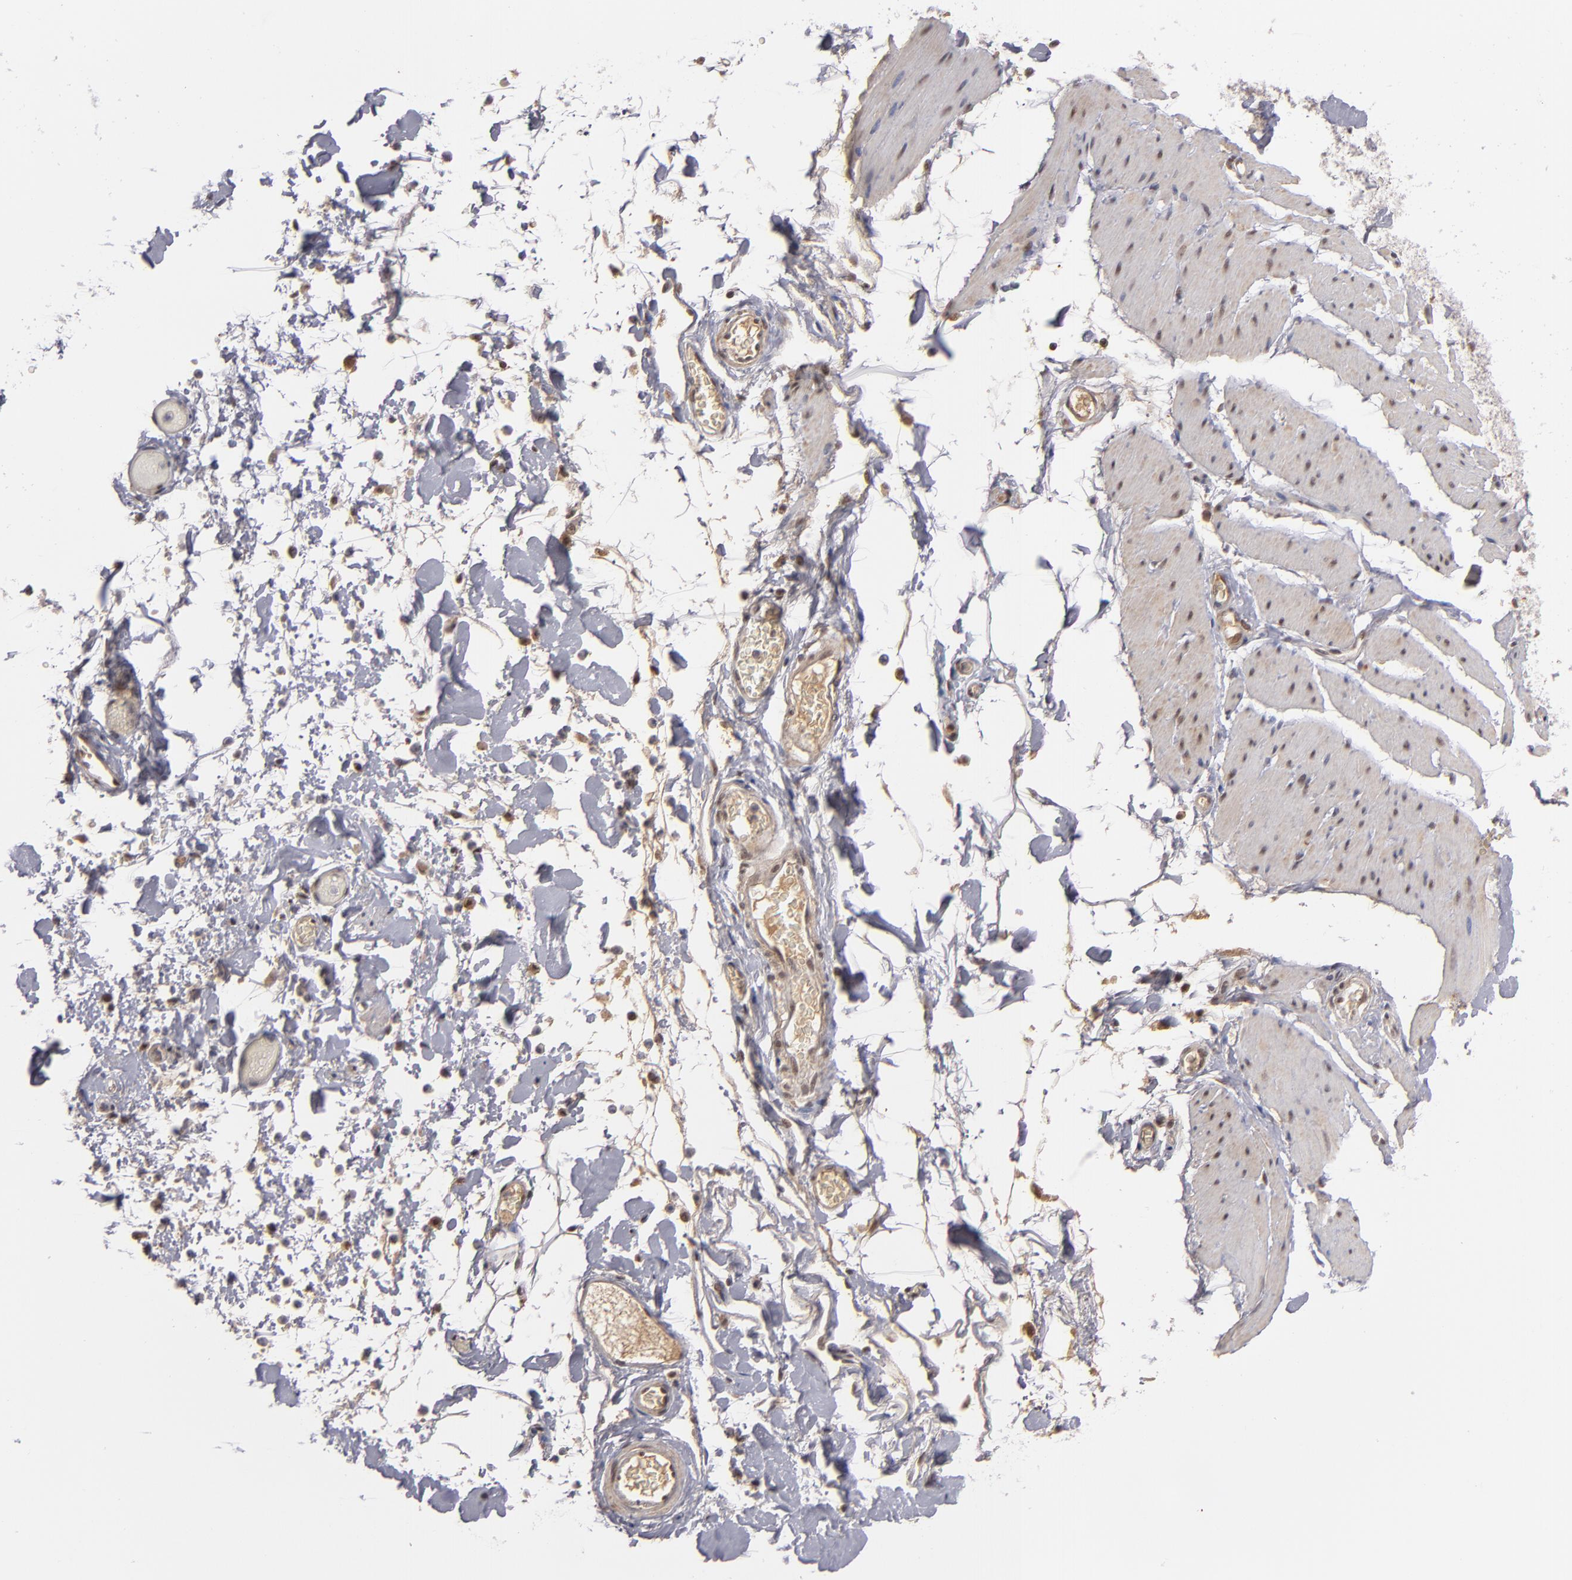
{"staining": {"intensity": "weak", "quantity": "<25%", "location": "nuclear"}, "tissue": "smooth muscle", "cell_type": "Smooth muscle cells", "image_type": "normal", "snomed": [{"axis": "morphology", "description": "Normal tissue, NOS"}, {"axis": "topography", "description": "Smooth muscle"}, {"axis": "topography", "description": "Colon"}], "caption": "Micrograph shows no protein staining in smooth muscle cells of benign smooth muscle. (IHC, brightfield microscopy, high magnification).", "gene": "ZNF234", "patient": {"sex": "male", "age": 67}}